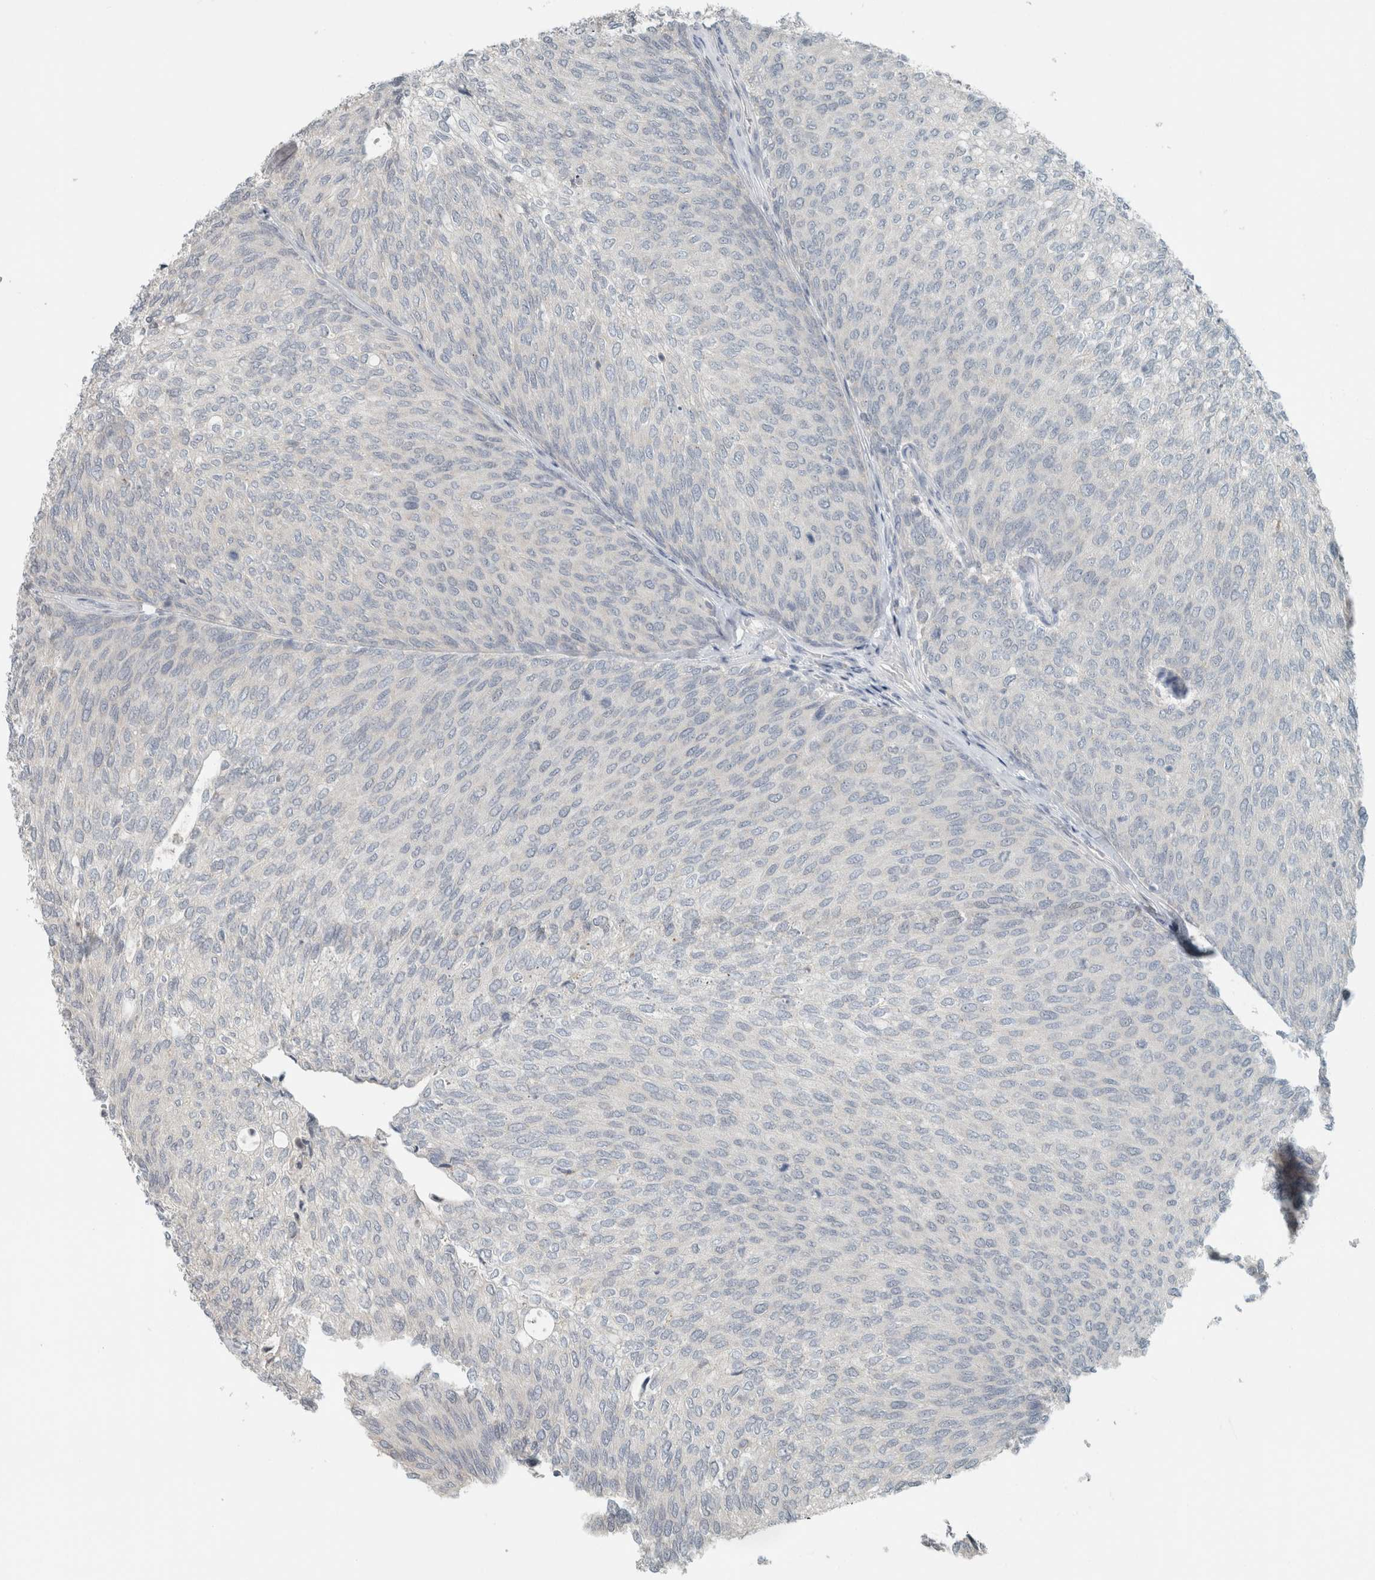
{"staining": {"intensity": "negative", "quantity": "none", "location": "none"}, "tissue": "urothelial cancer", "cell_type": "Tumor cells", "image_type": "cancer", "snomed": [{"axis": "morphology", "description": "Urothelial carcinoma, Low grade"}, {"axis": "topography", "description": "Urinary bladder"}], "caption": "This is an immunohistochemistry image of human urothelial cancer. There is no staining in tumor cells.", "gene": "TRIT1", "patient": {"sex": "female", "age": 79}}